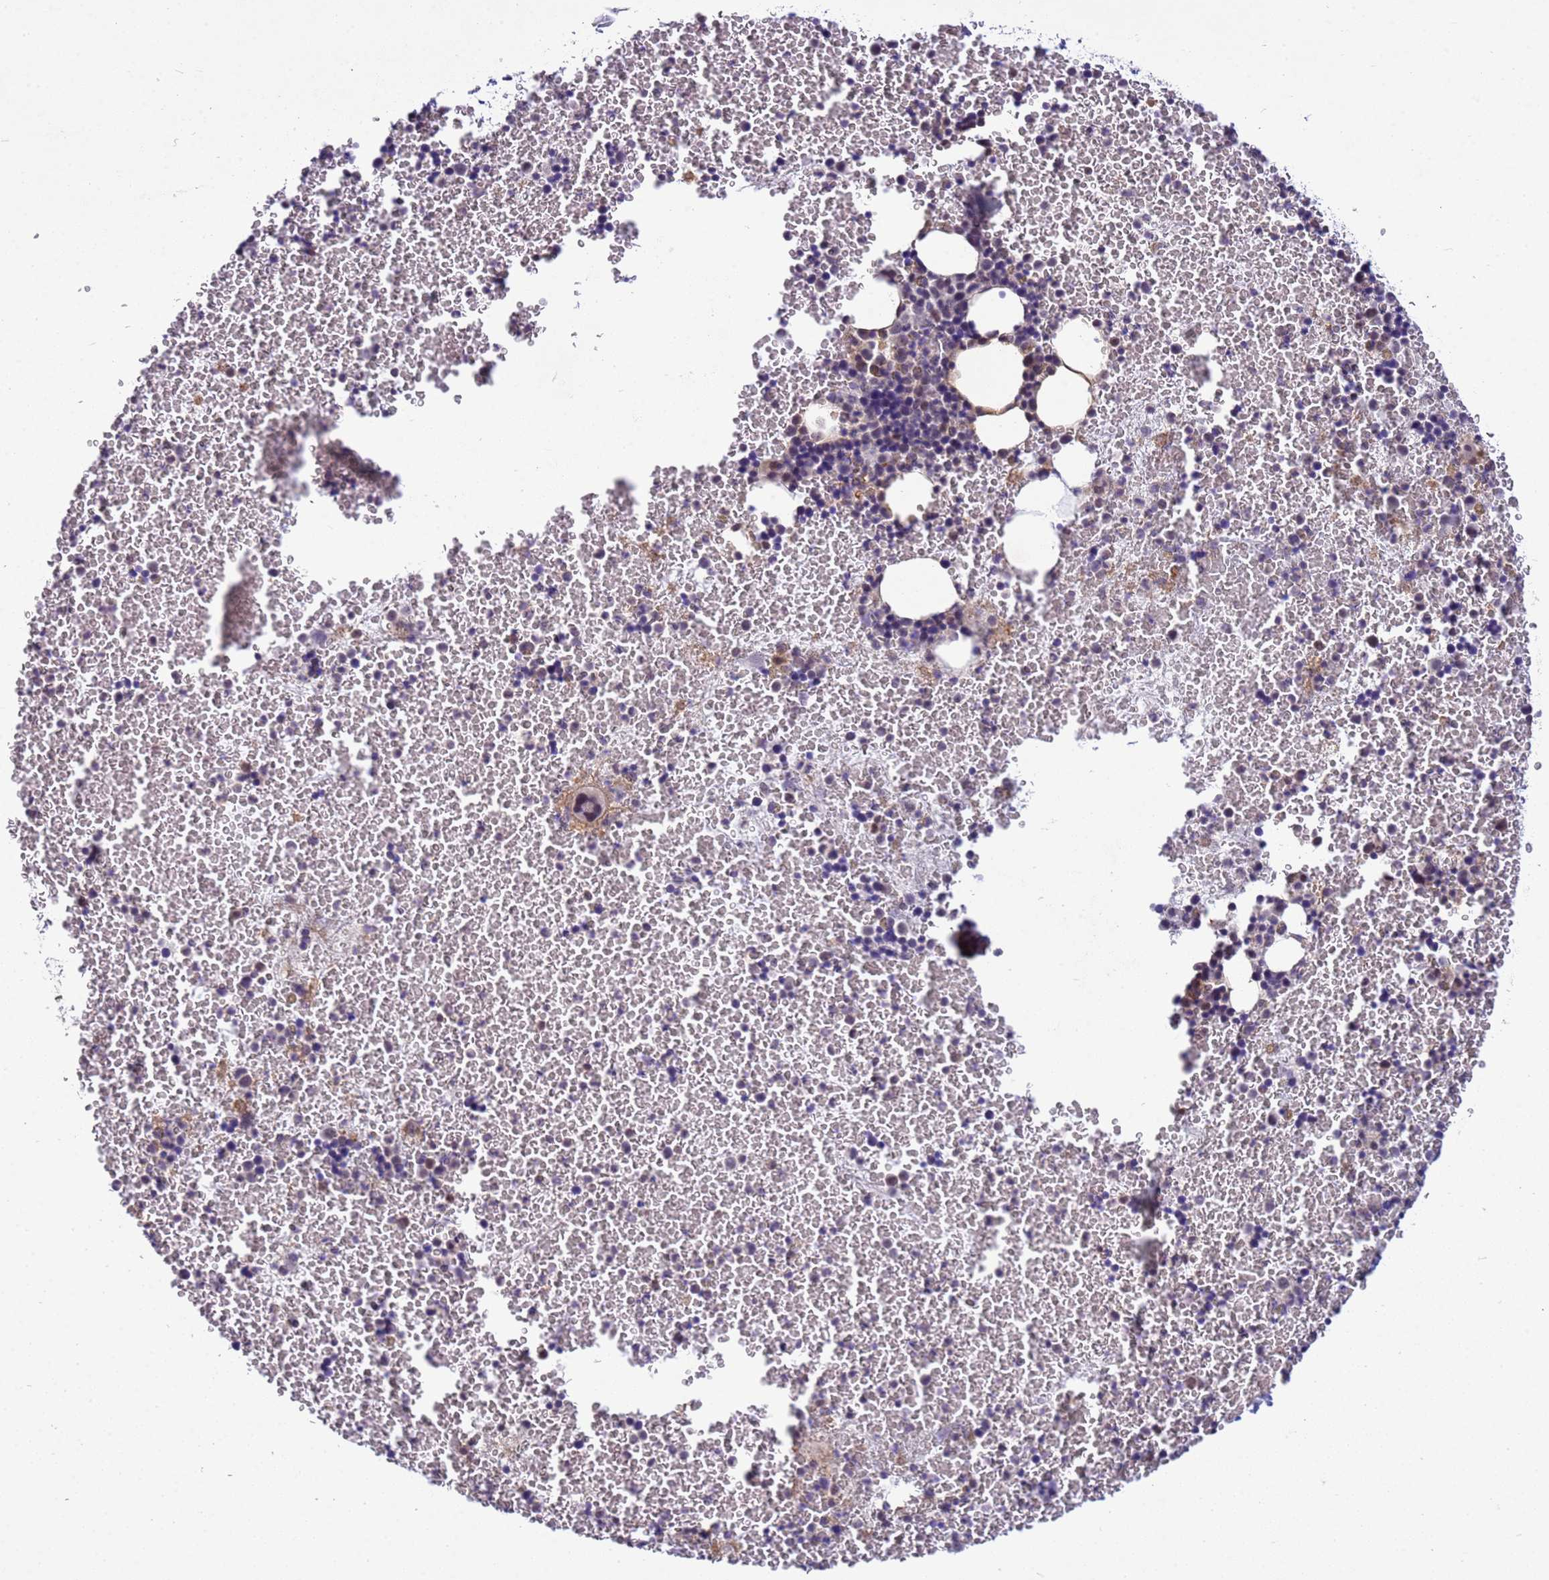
{"staining": {"intensity": "moderate", "quantity": "<25%", "location": "nuclear"}, "tissue": "bone marrow", "cell_type": "Hematopoietic cells", "image_type": "normal", "snomed": [{"axis": "morphology", "description": "Normal tissue, NOS"}, {"axis": "topography", "description": "Bone marrow"}], "caption": "Hematopoietic cells demonstrate low levels of moderate nuclear staining in approximately <25% of cells in normal human bone marrow. (DAB (3,3'-diaminobenzidine) = brown stain, brightfield microscopy at high magnification).", "gene": "NPEPPS", "patient": {"sex": "male", "age": 11}}